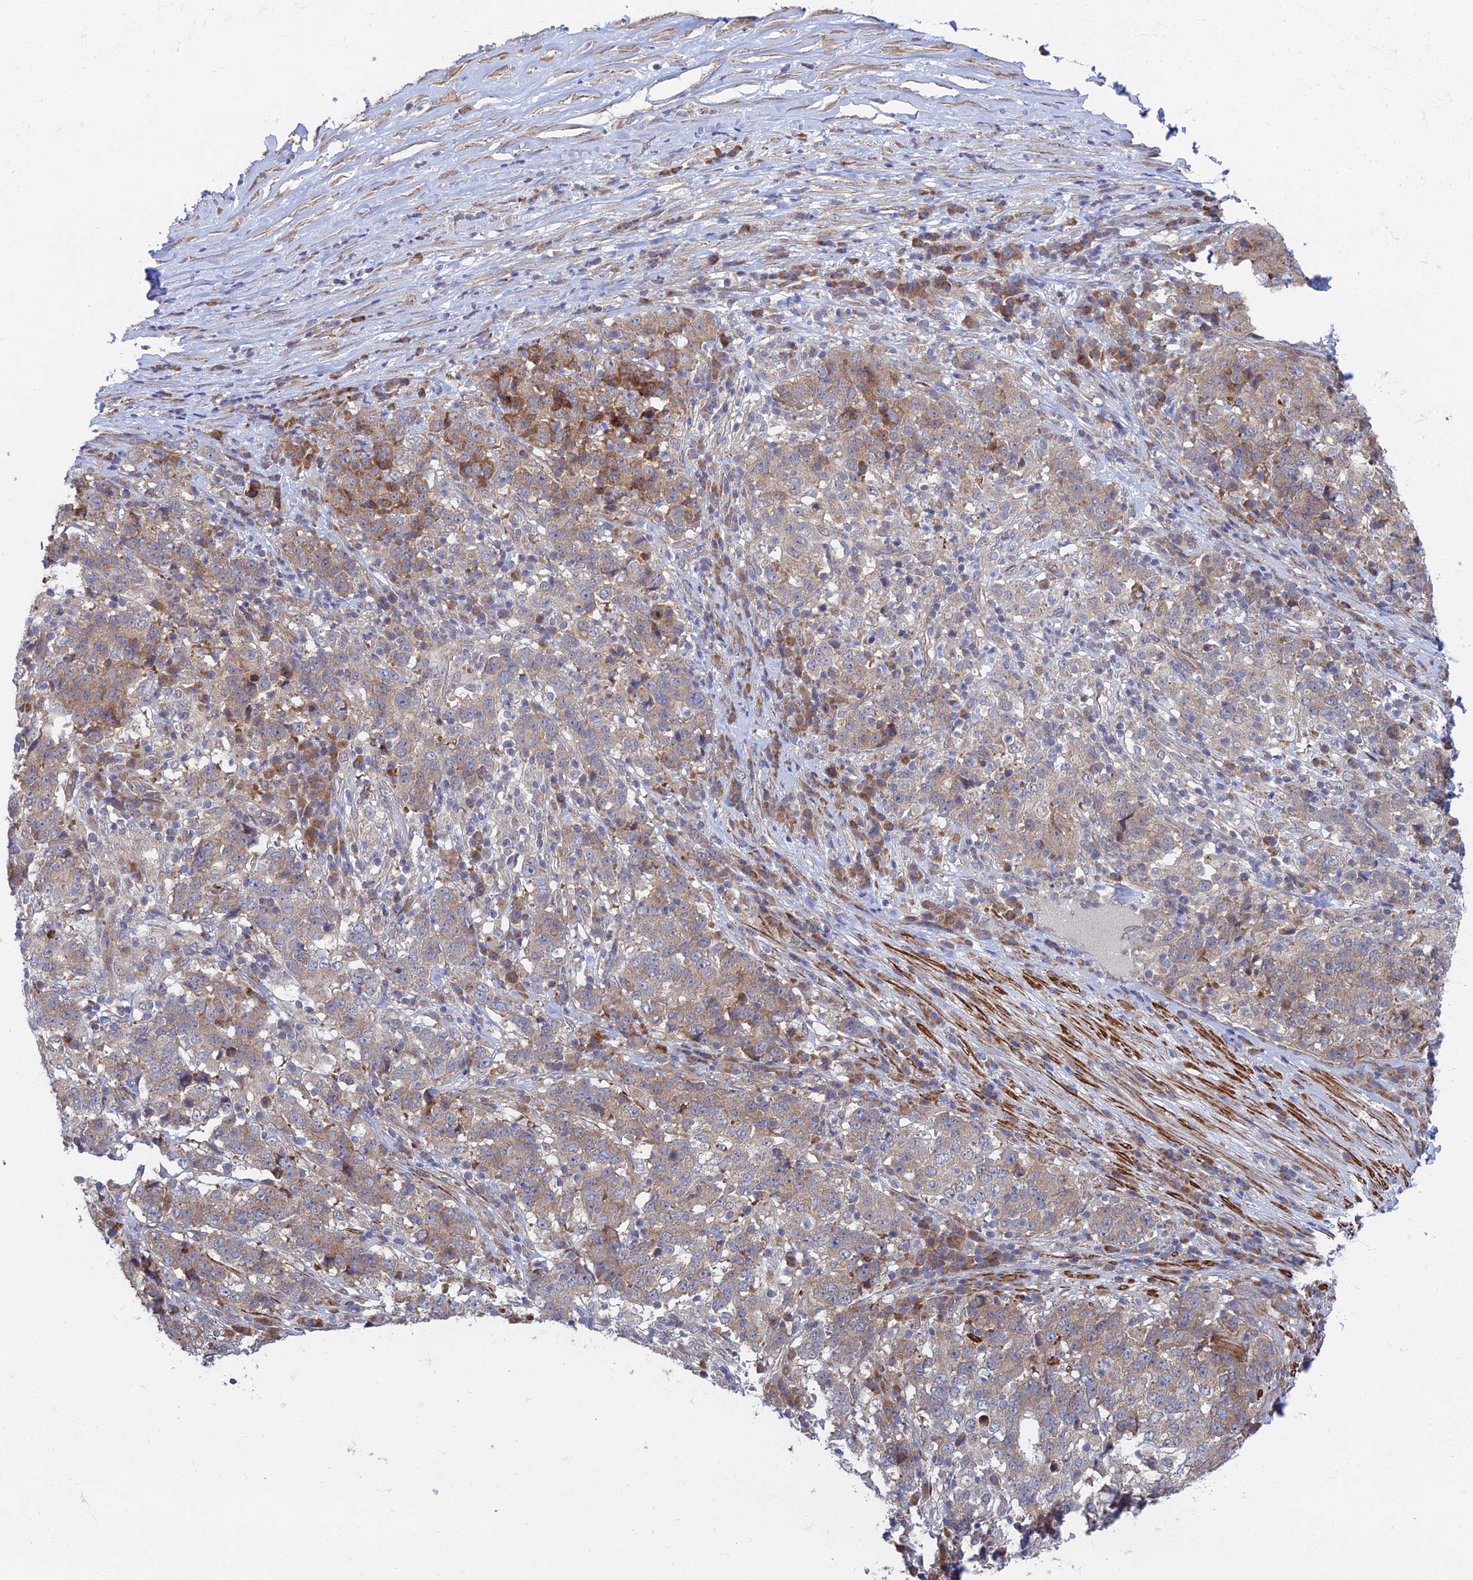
{"staining": {"intensity": "weak", "quantity": ">75%", "location": "cytoplasmic/membranous"}, "tissue": "stomach cancer", "cell_type": "Tumor cells", "image_type": "cancer", "snomed": [{"axis": "morphology", "description": "Adenocarcinoma, NOS"}, {"axis": "topography", "description": "Stomach"}], "caption": "The histopathology image displays staining of adenocarcinoma (stomach), revealing weak cytoplasmic/membranous protein positivity (brown color) within tumor cells.", "gene": "INCA1", "patient": {"sex": "male", "age": 59}}